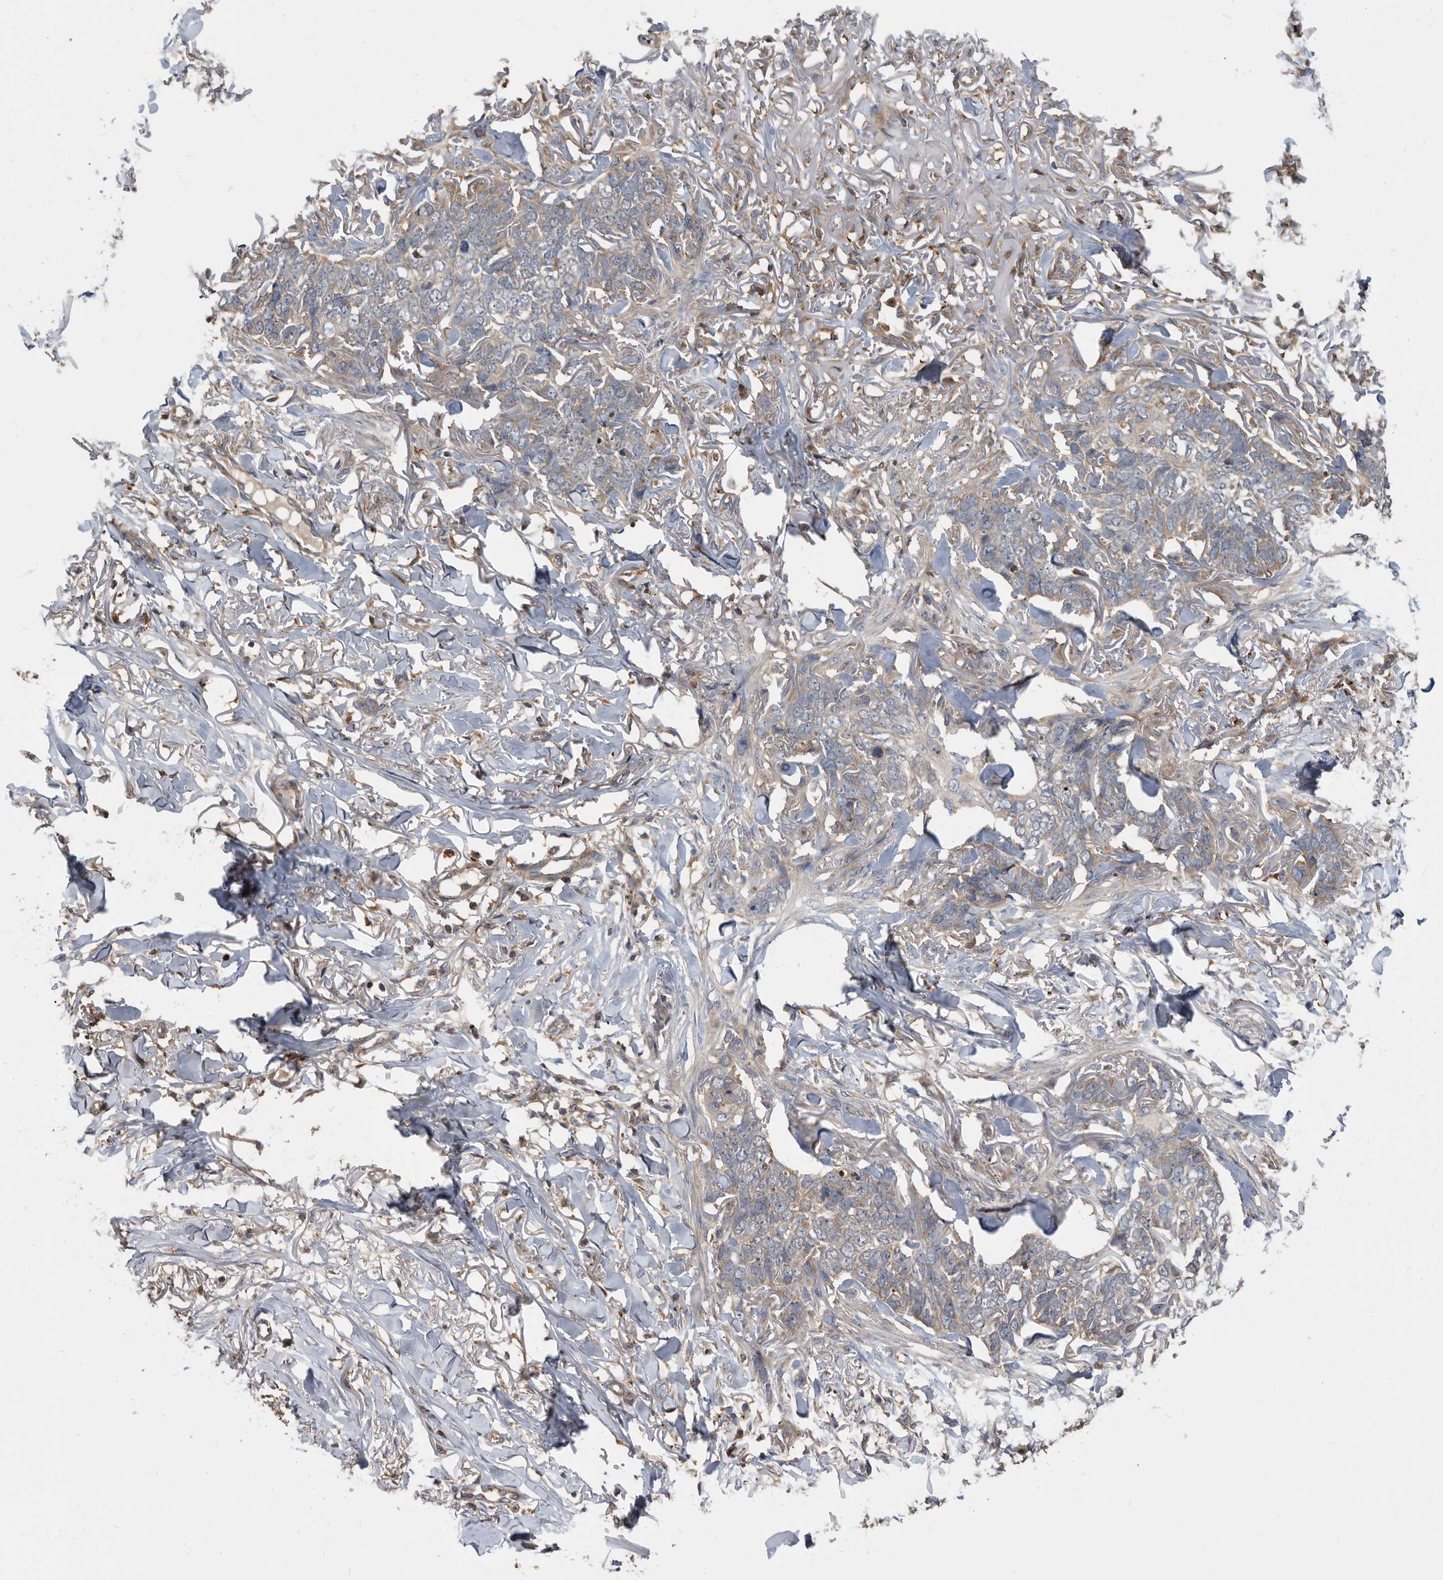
{"staining": {"intensity": "weak", "quantity": "<25%", "location": "cytoplasmic/membranous"}, "tissue": "skin cancer", "cell_type": "Tumor cells", "image_type": "cancer", "snomed": [{"axis": "morphology", "description": "Normal tissue, NOS"}, {"axis": "morphology", "description": "Basal cell carcinoma"}, {"axis": "topography", "description": "Skin"}], "caption": "Micrograph shows no significant protein staining in tumor cells of skin cancer.", "gene": "APEH", "patient": {"sex": "male", "age": 77}}